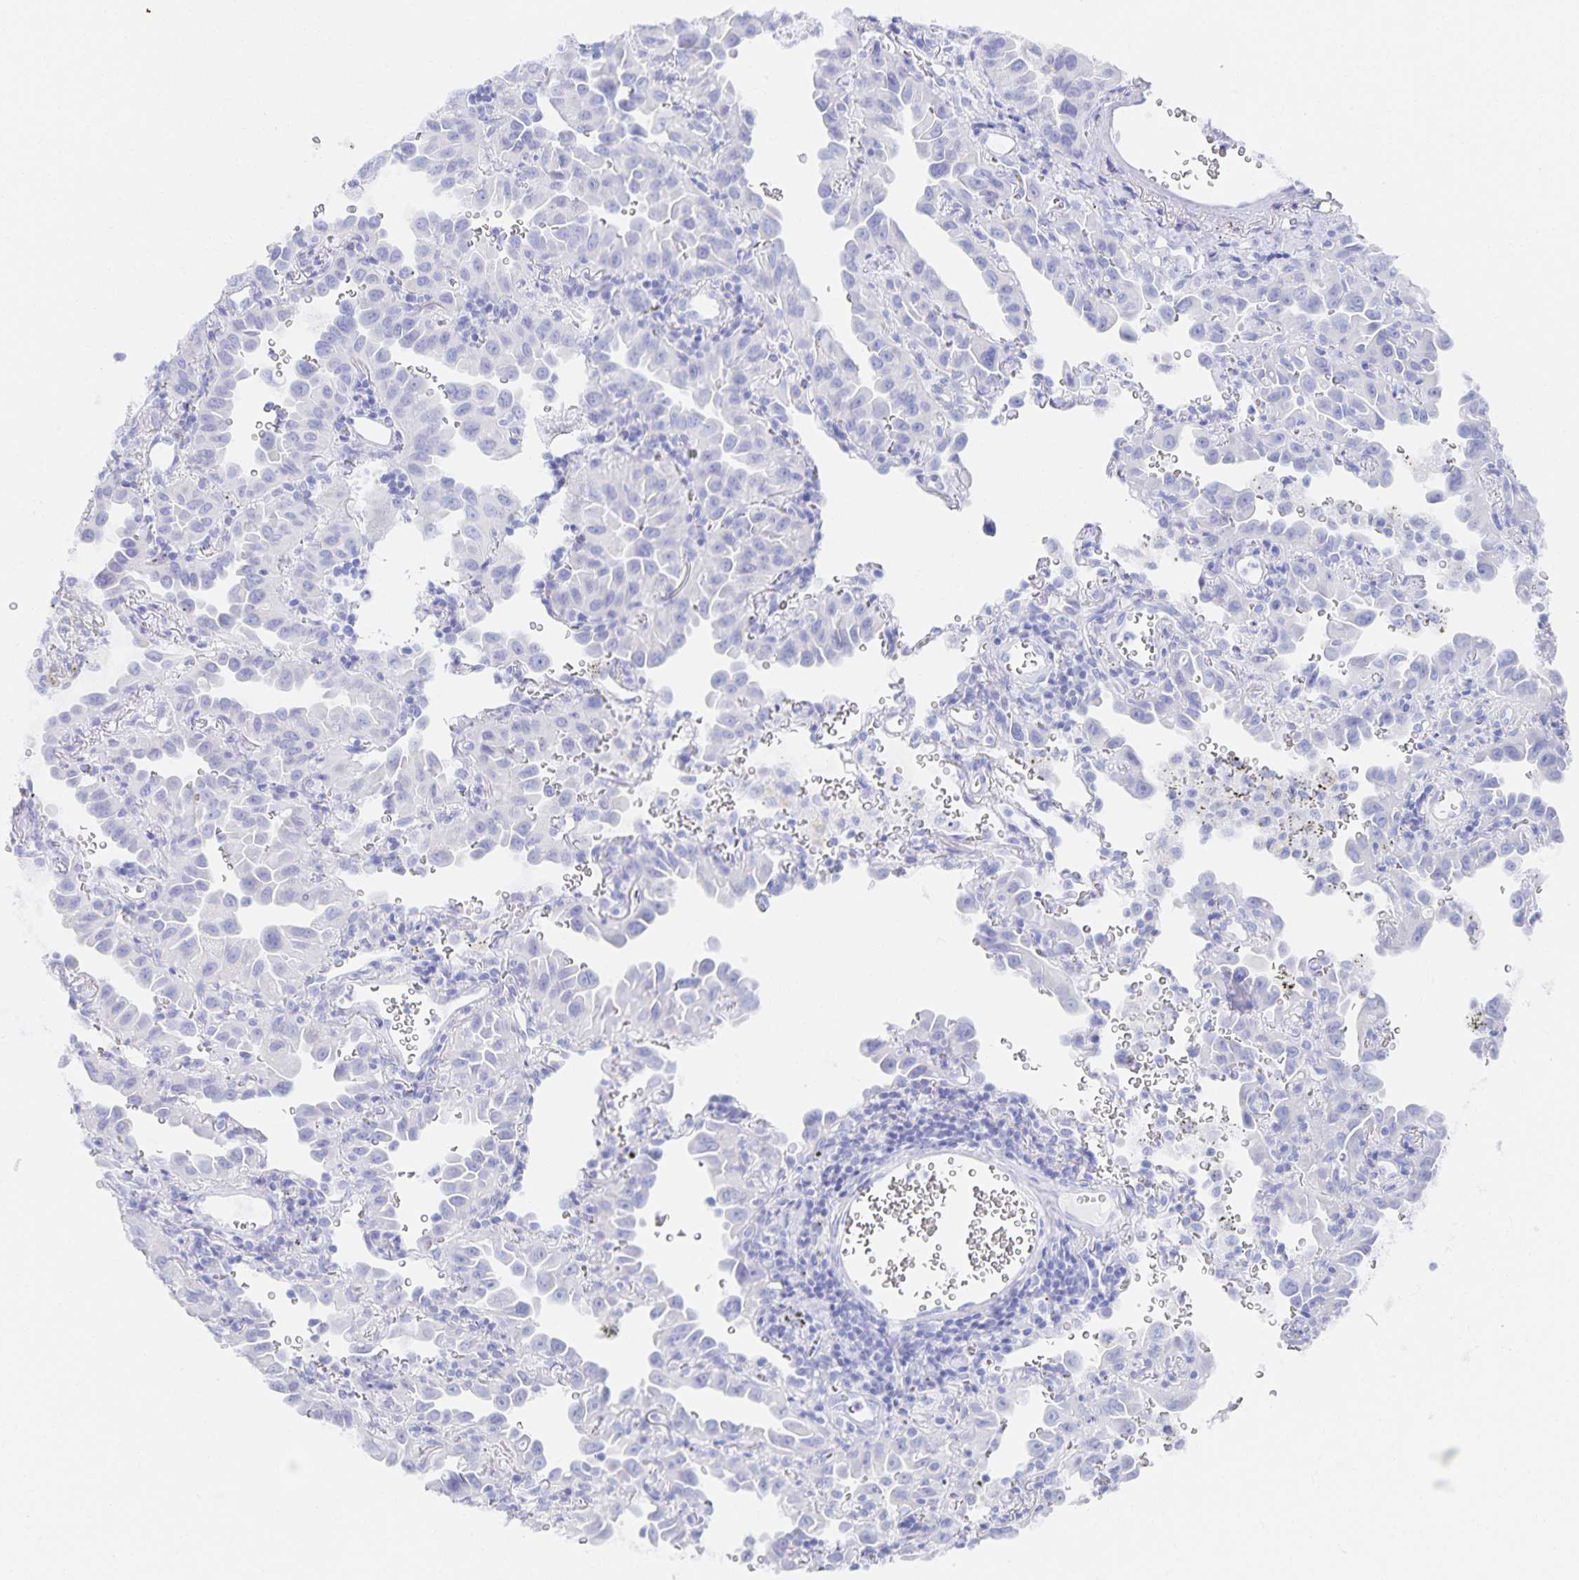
{"staining": {"intensity": "negative", "quantity": "none", "location": "none"}, "tissue": "lung cancer", "cell_type": "Tumor cells", "image_type": "cancer", "snomed": [{"axis": "morphology", "description": "Adenocarcinoma, NOS"}, {"axis": "topography", "description": "Lung"}], "caption": "Tumor cells are negative for protein expression in human lung cancer. (DAB (3,3'-diaminobenzidine) immunohistochemistry (IHC) with hematoxylin counter stain).", "gene": "SNTN", "patient": {"sex": "male", "age": 68}}